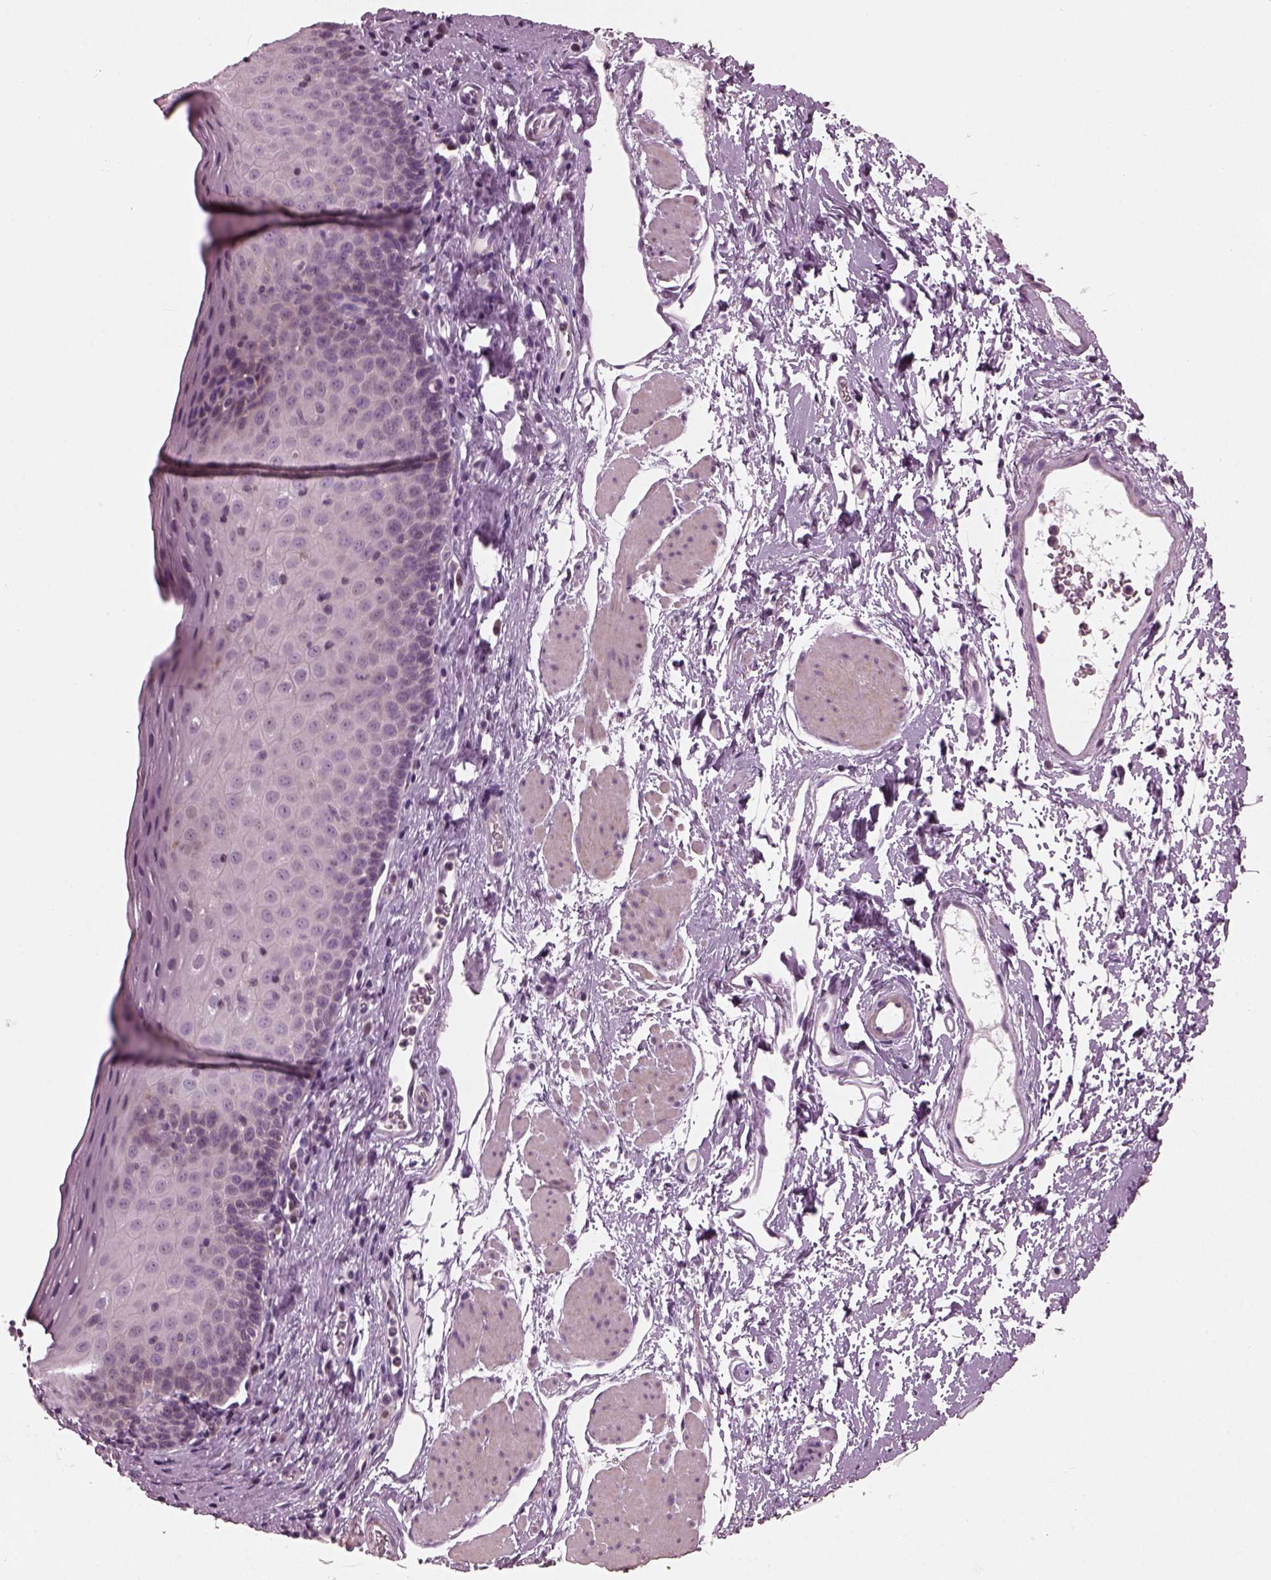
{"staining": {"intensity": "negative", "quantity": "none", "location": "none"}, "tissue": "esophagus", "cell_type": "Squamous epithelial cells", "image_type": "normal", "snomed": [{"axis": "morphology", "description": "Normal tissue, NOS"}, {"axis": "topography", "description": "Esophagus"}], "caption": "The IHC photomicrograph has no significant staining in squamous epithelial cells of esophagus.", "gene": "BFSP1", "patient": {"sex": "female", "age": 64}}